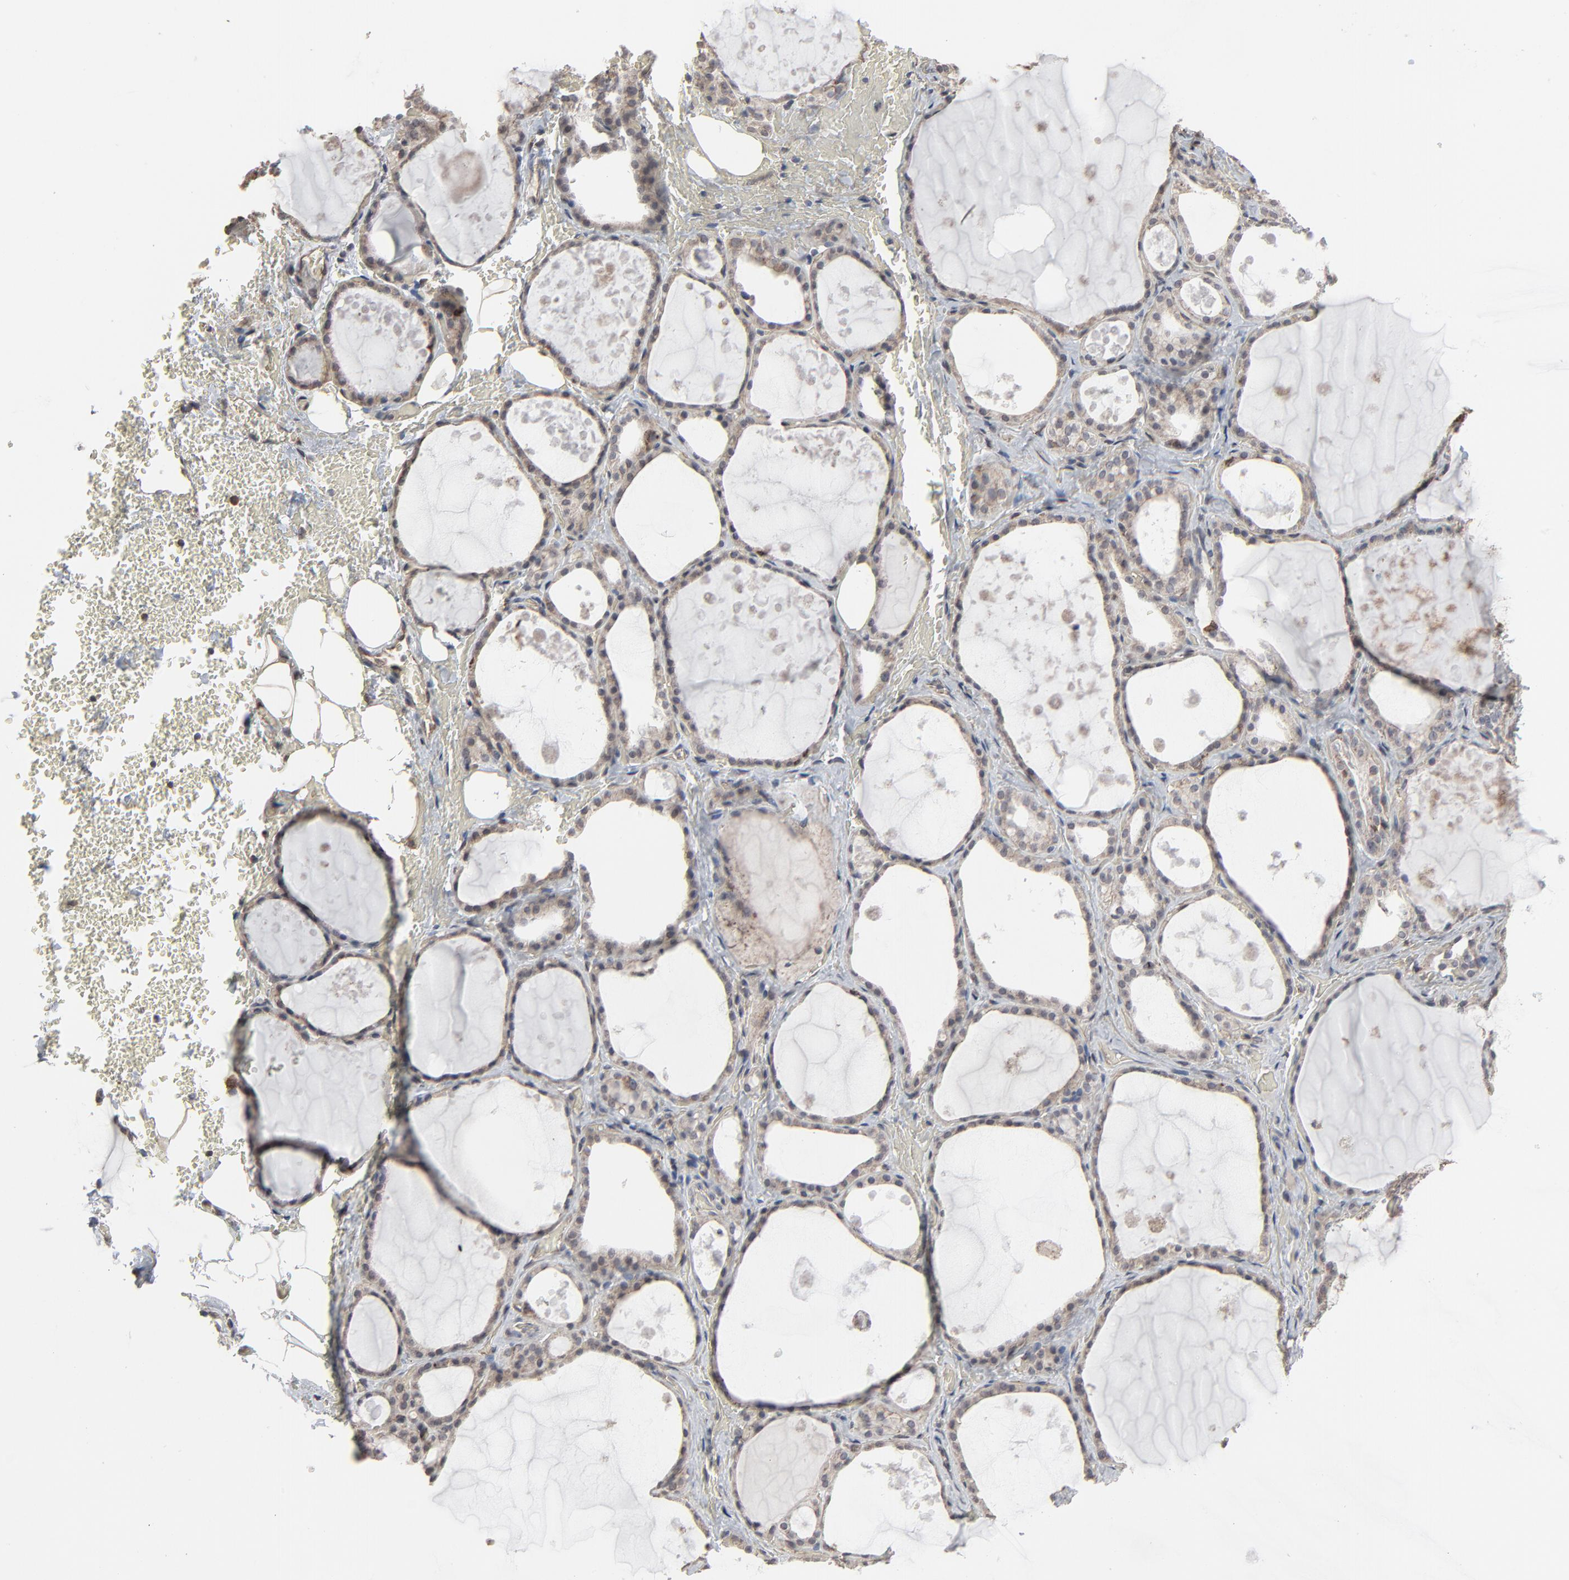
{"staining": {"intensity": "weak", "quantity": ">75%", "location": "cytoplasmic/membranous"}, "tissue": "thyroid gland", "cell_type": "Glandular cells", "image_type": "normal", "snomed": [{"axis": "morphology", "description": "Normal tissue, NOS"}, {"axis": "topography", "description": "Thyroid gland"}], "caption": "Normal thyroid gland demonstrates weak cytoplasmic/membranous positivity in approximately >75% of glandular cells (DAB IHC with brightfield microscopy, high magnification)..", "gene": "CTNND1", "patient": {"sex": "male", "age": 61}}